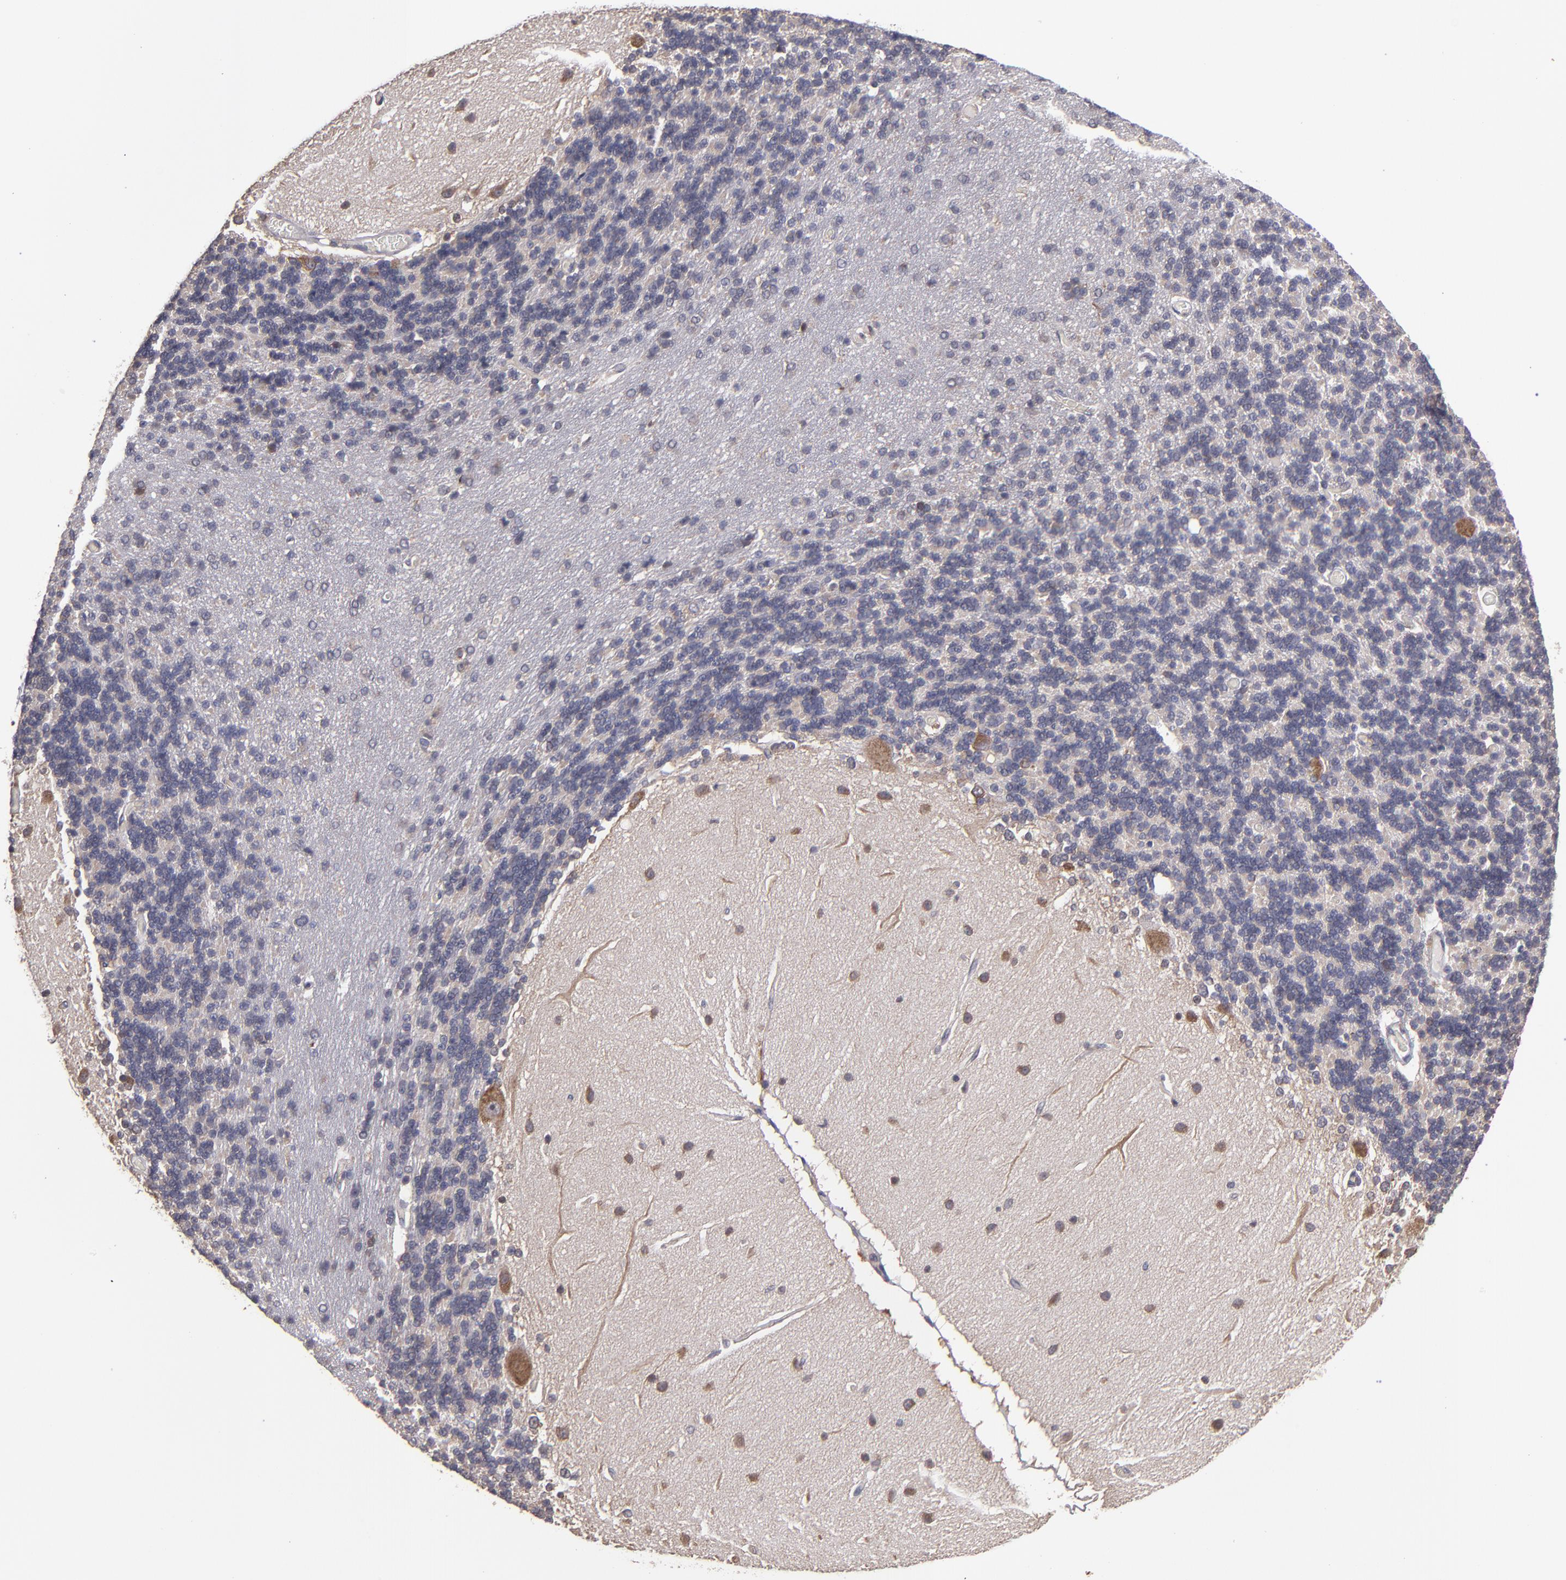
{"staining": {"intensity": "weak", "quantity": "<25%", "location": "cytoplasmic/membranous"}, "tissue": "cerebellum", "cell_type": "Cells in granular layer", "image_type": "normal", "snomed": [{"axis": "morphology", "description": "Normal tissue, NOS"}, {"axis": "topography", "description": "Cerebellum"}], "caption": "IHC of normal human cerebellum reveals no positivity in cells in granular layer. Brightfield microscopy of IHC stained with DAB (3,3'-diaminobenzidine) (brown) and hematoxylin (blue), captured at high magnification.", "gene": "NF2", "patient": {"sex": "female", "age": 54}}